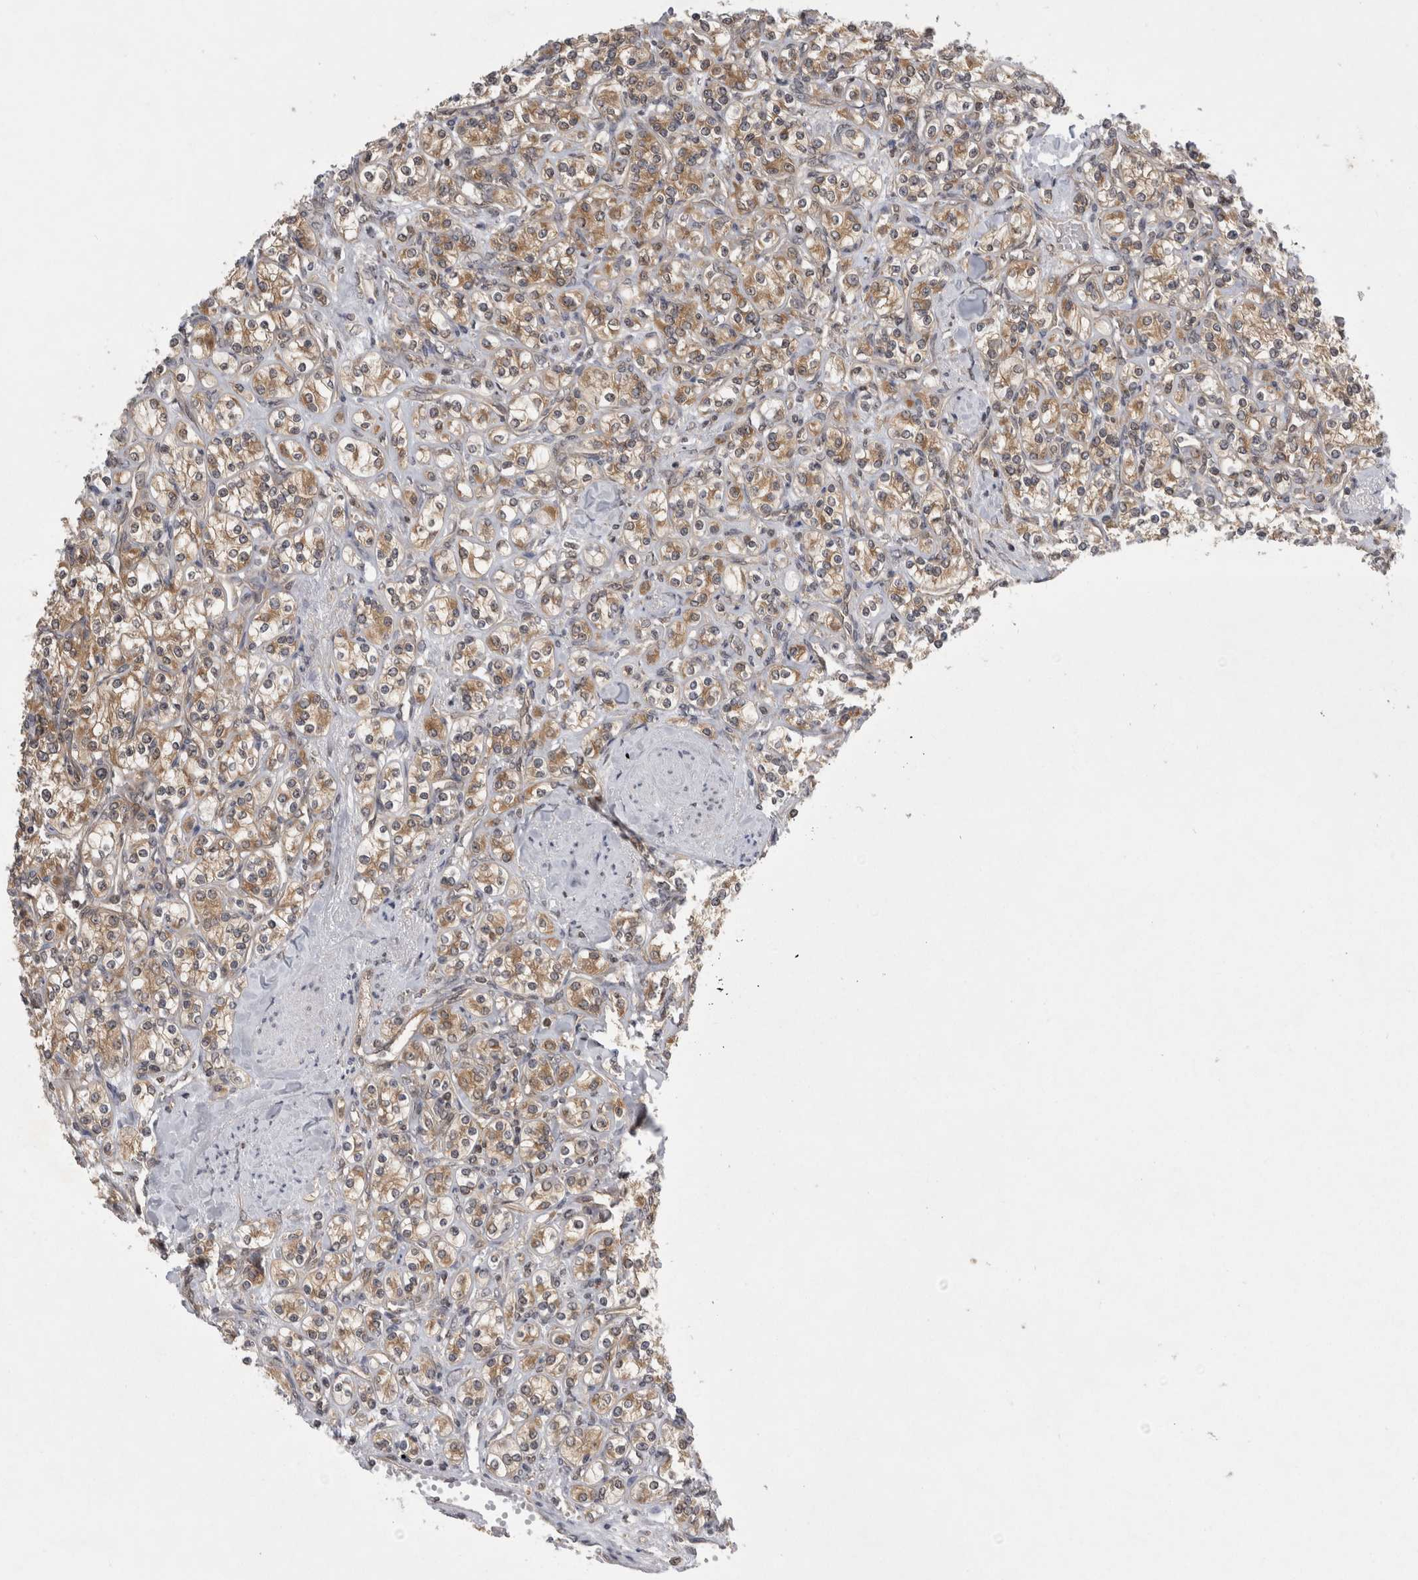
{"staining": {"intensity": "moderate", "quantity": ">75%", "location": "cytoplasmic/membranous"}, "tissue": "renal cancer", "cell_type": "Tumor cells", "image_type": "cancer", "snomed": [{"axis": "morphology", "description": "Adenocarcinoma, NOS"}, {"axis": "topography", "description": "Kidney"}], "caption": "Human renal cancer (adenocarcinoma) stained with a protein marker exhibits moderate staining in tumor cells.", "gene": "PSMB2", "patient": {"sex": "male", "age": 77}}